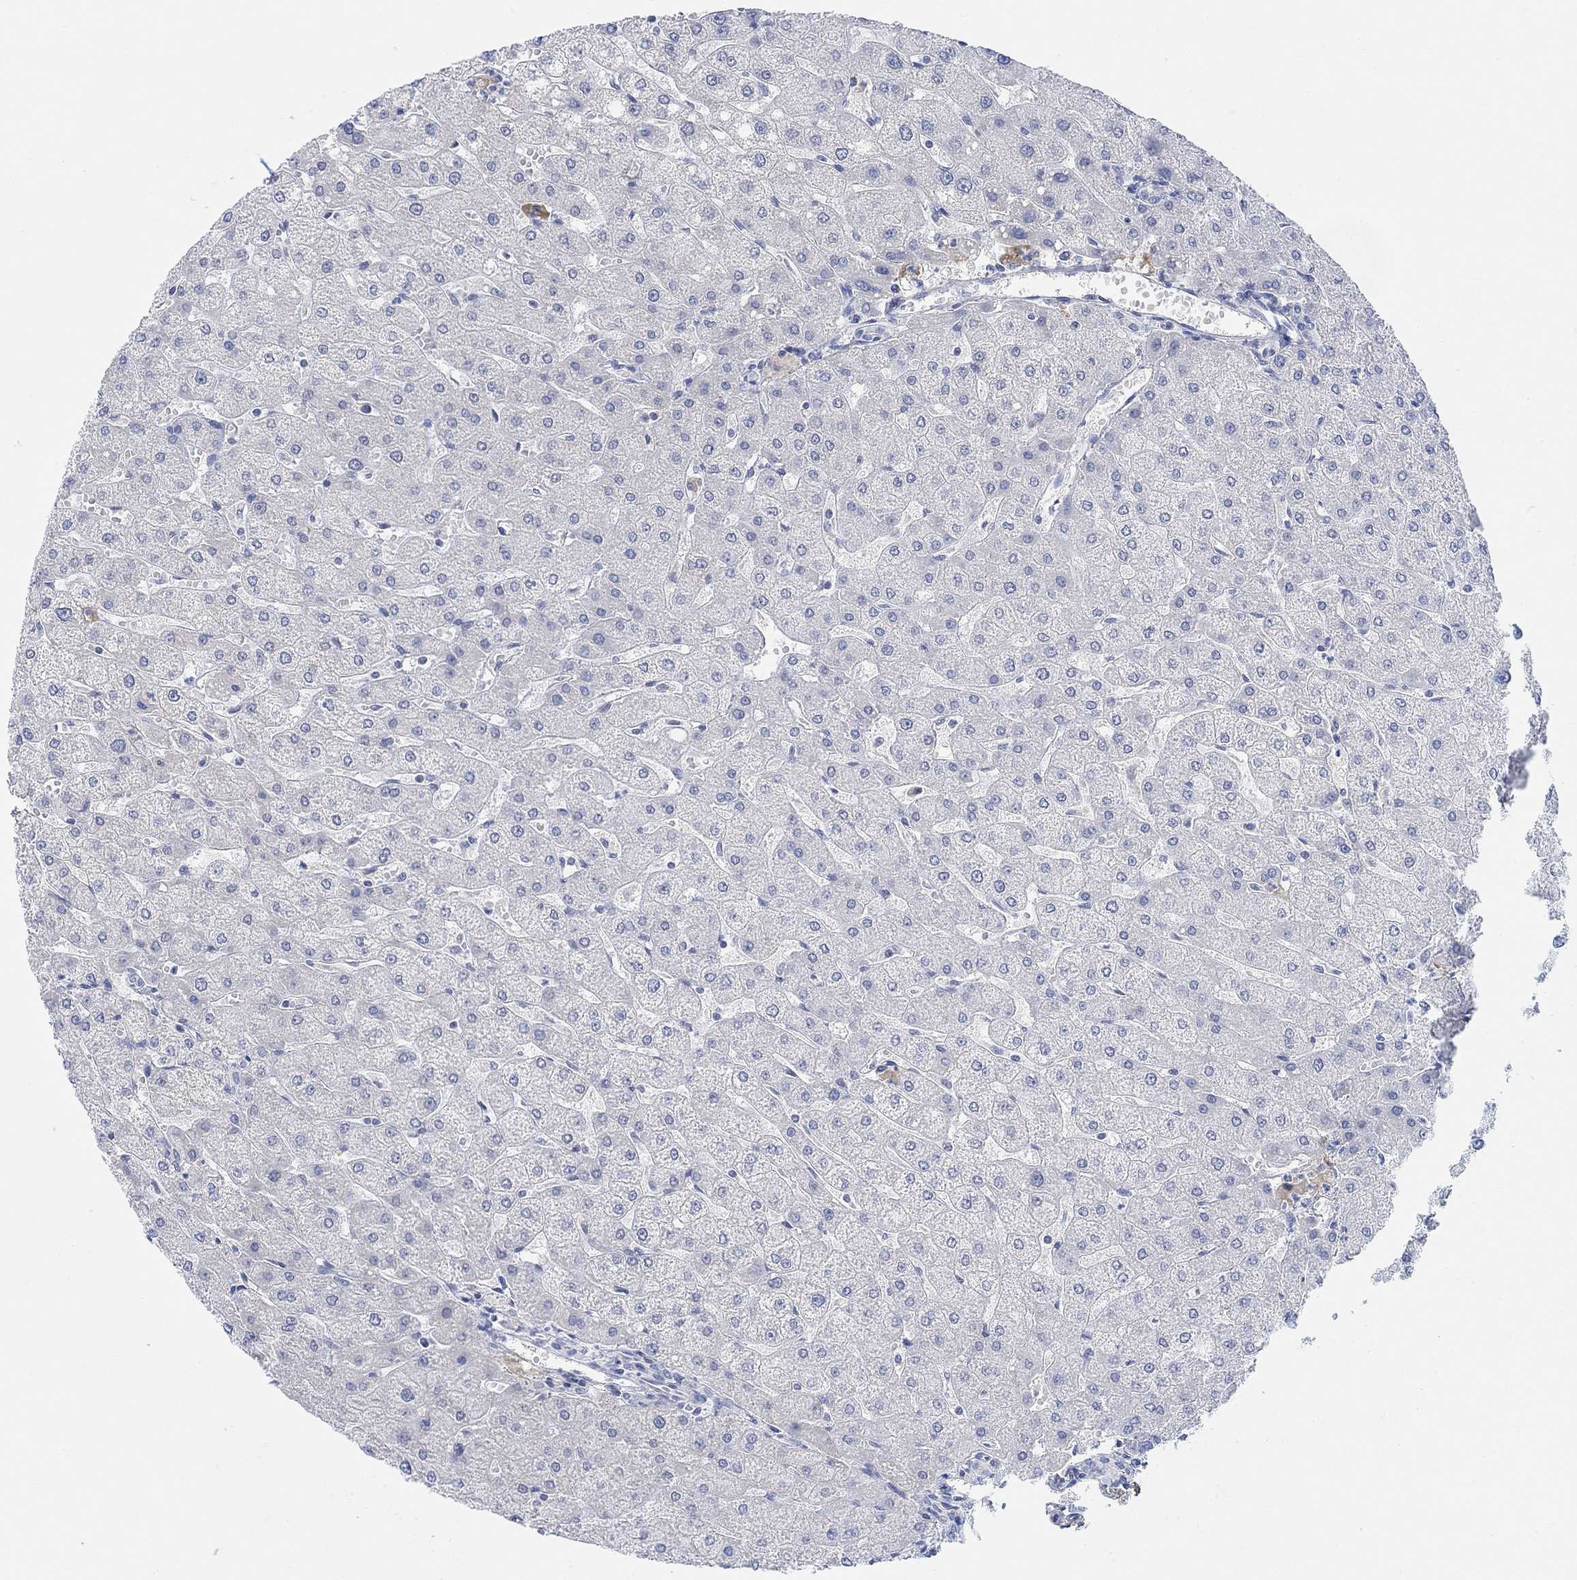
{"staining": {"intensity": "negative", "quantity": "none", "location": "none"}, "tissue": "liver", "cell_type": "Cholangiocytes", "image_type": "normal", "snomed": [{"axis": "morphology", "description": "Normal tissue, NOS"}, {"axis": "topography", "description": "Liver"}], "caption": "Cholangiocytes show no significant protein staining in unremarkable liver.", "gene": "RIMS1", "patient": {"sex": "male", "age": 67}}